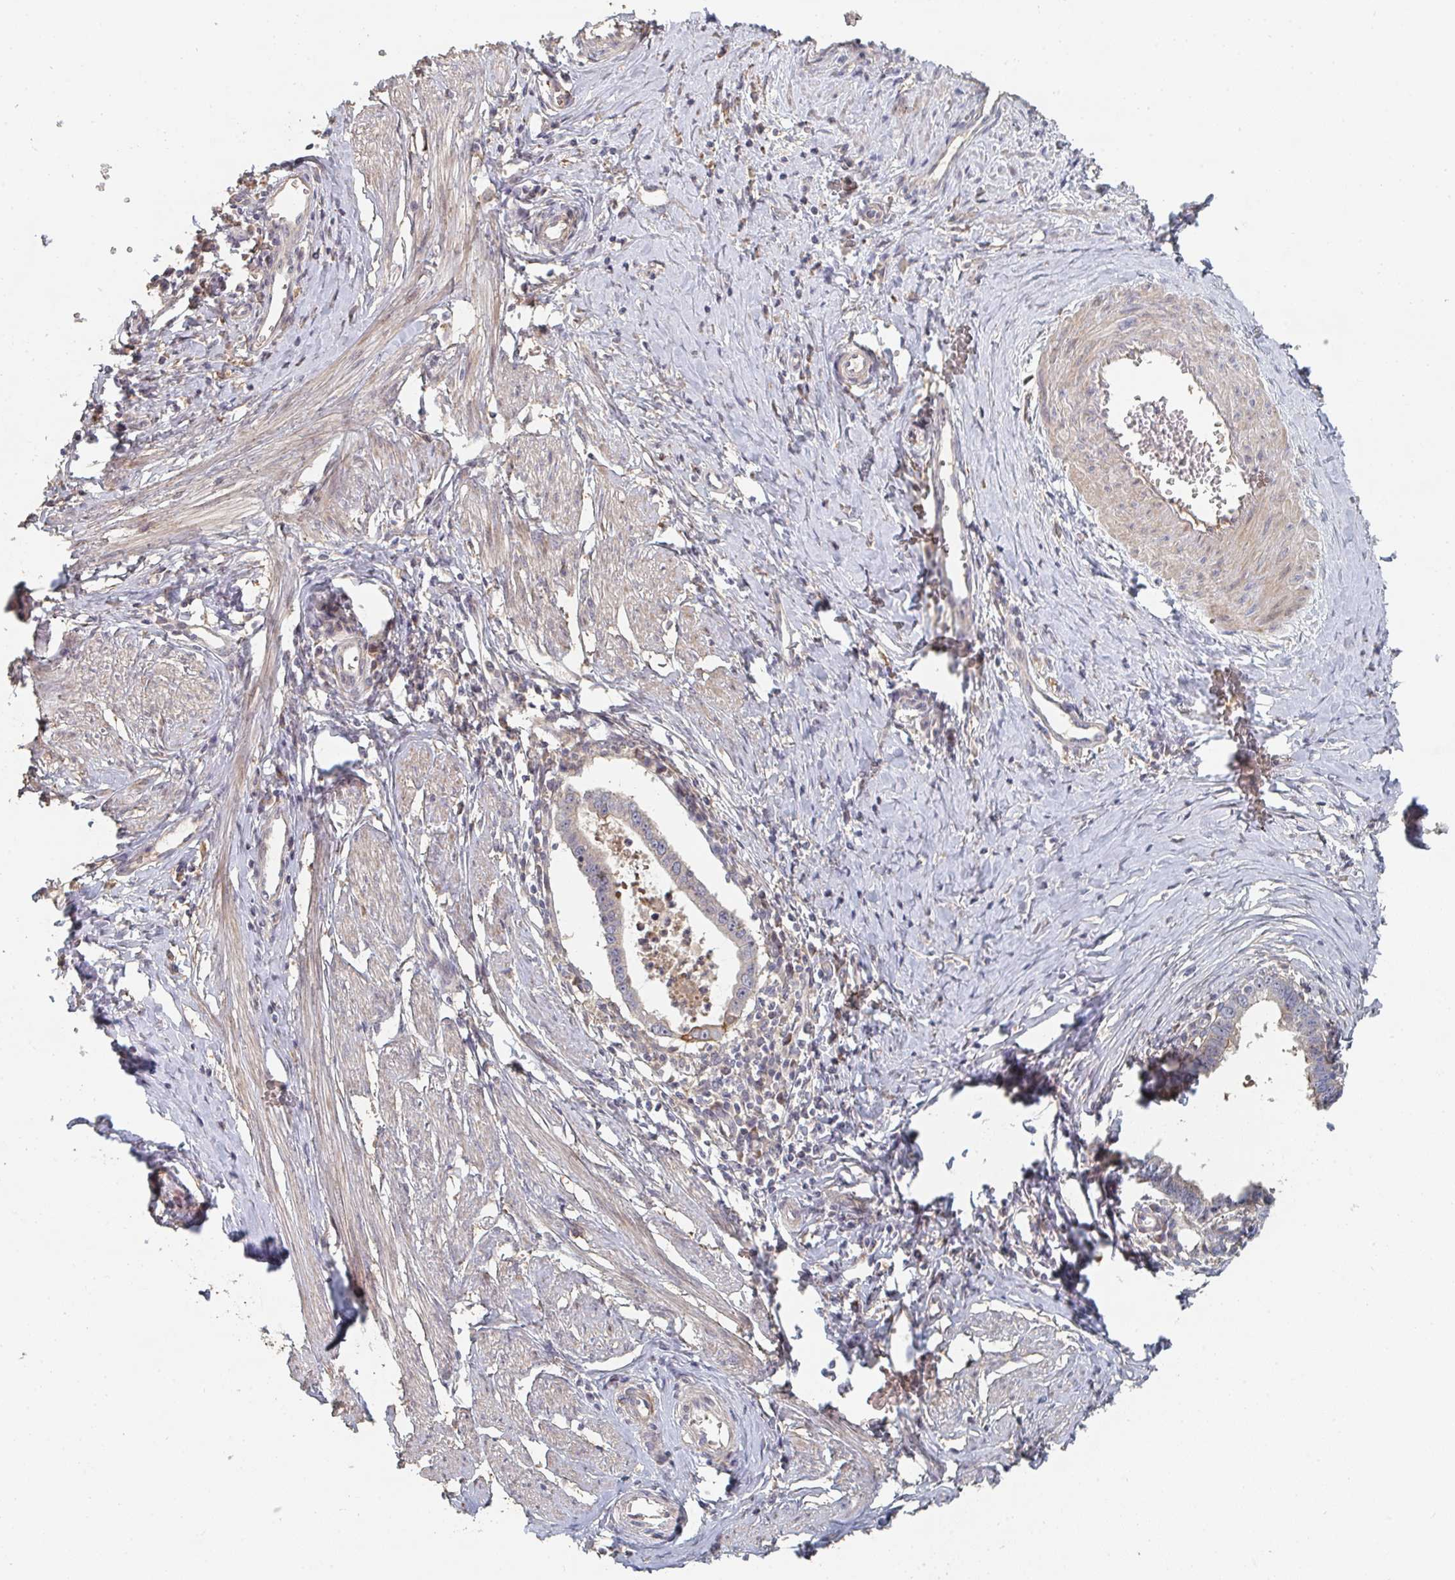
{"staining": {"intensity": "negative", "quantity": "none", "location": "none"}, "tissue": "cervical cancer", "cell_type": "Tumor cells", "image_type": "cancer", "snomed": [{"axis": "morphology", "description": "Adenocarcinoma, NOS"}, {"axis": "topography", "description": "Cervix"}], "caption": "Photomicrograph shows no significant protein expression in tumor cells of adenocarcinoma (cervical). The staining is performed using DAB brown chromogen with nuclei counter-stained in using hematoxylin.", "gene": "PTEN", "patient": {"sex": "female", "age": 36}}